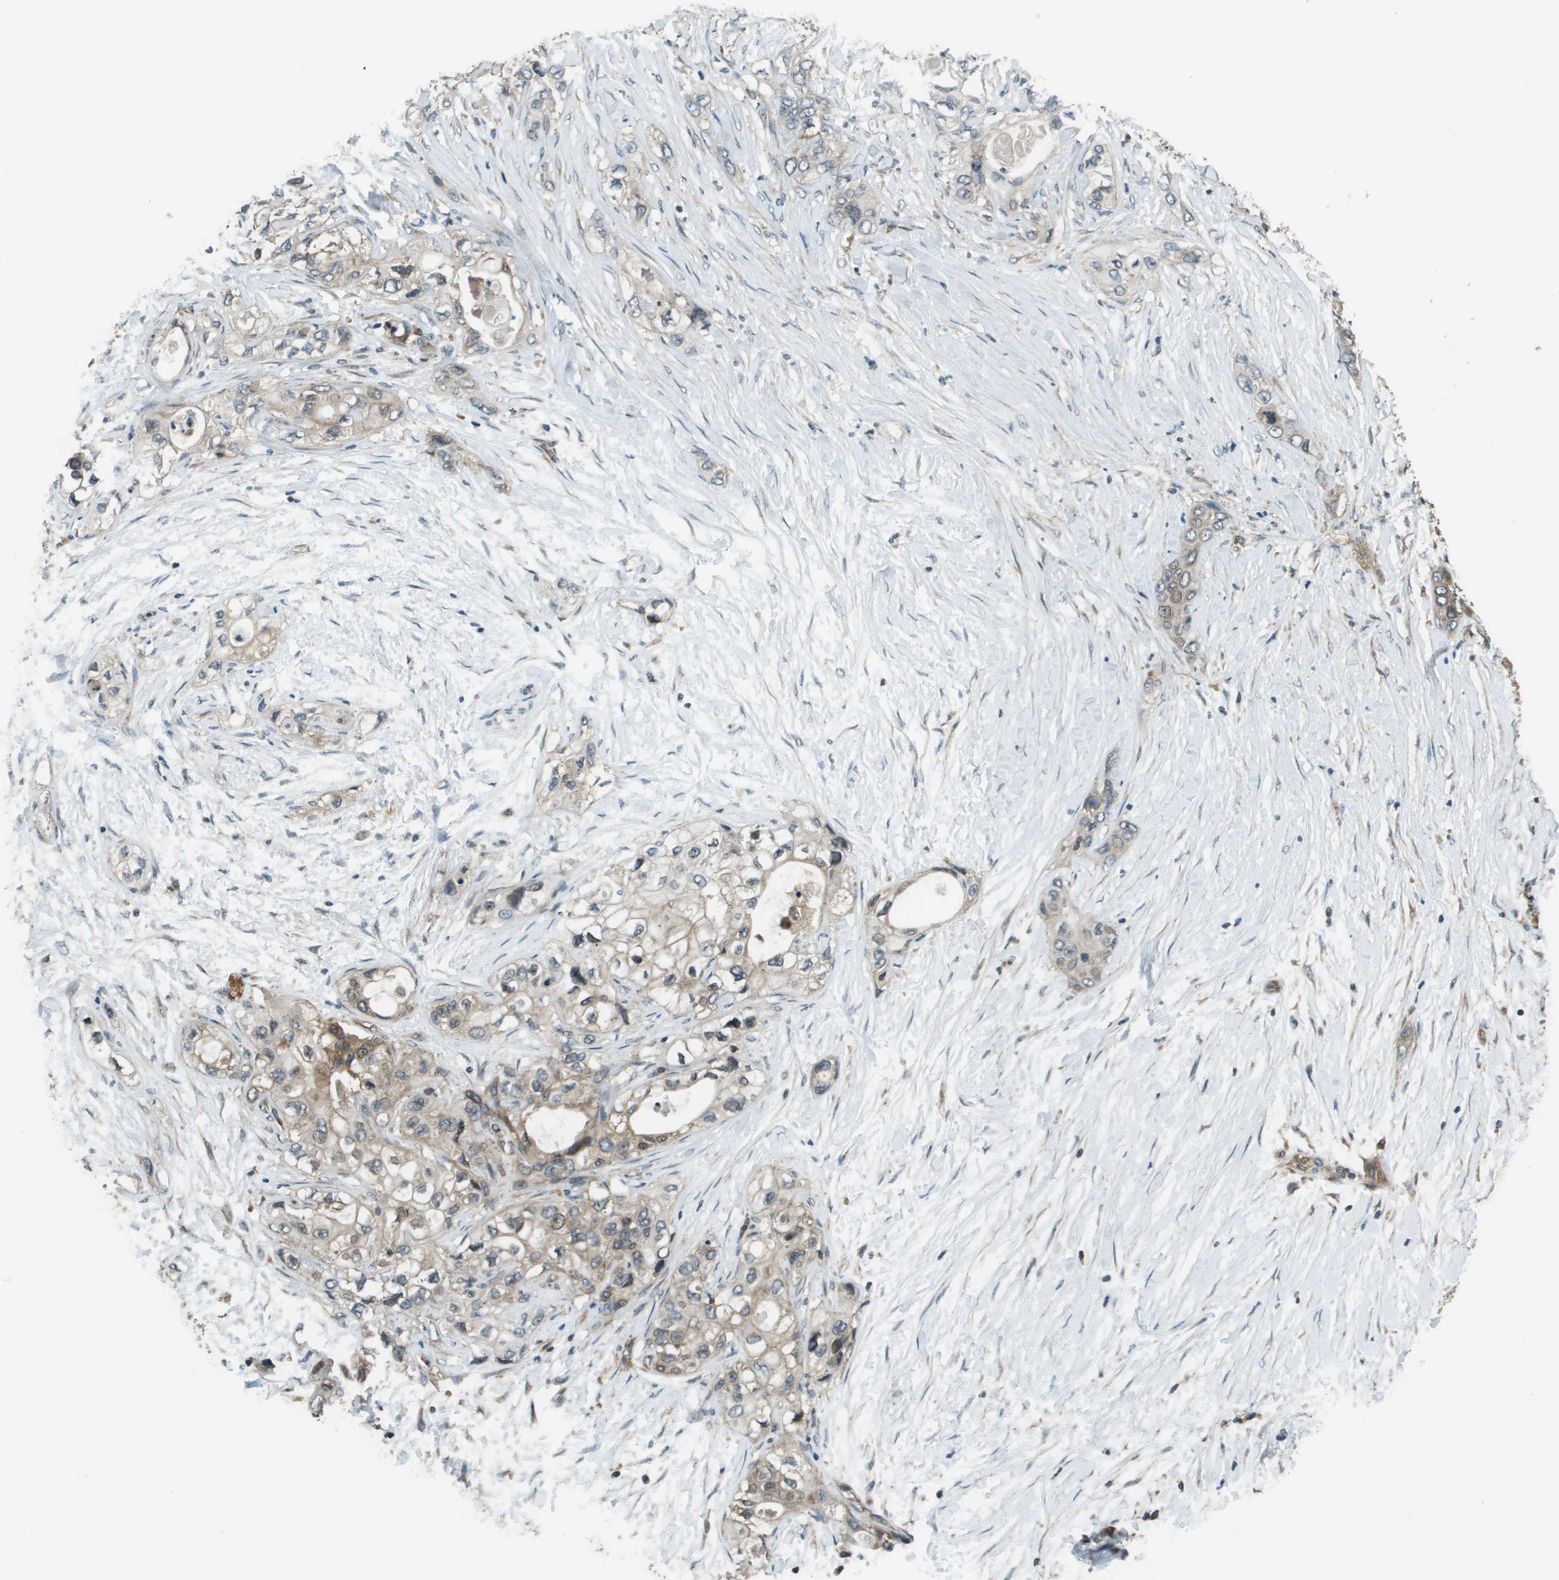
{"staining": {"intensity": "weak", "quantity": ">75%", "location": "cytoplasmic/membranous"}, "tissue": "pancreatic cancer", "cell_type": "Tumor cells", "image_type": "cancer", "snomed": [{"axis": "morphology", "description": "Adenocarcinoma, NOS"}, {"axis": "topography", "description": "Pancreas"}], "caption": "DAB (3,3'-diaminobenzidine) immunohistochemical staining of adenocarcinoma (pancreatic) demonstrates weak cytoplasmic/membranous protein staining in about >75% of tumor cells.", "gene": "PLPBP", "patient": {"sex": "female", "age": 70}}